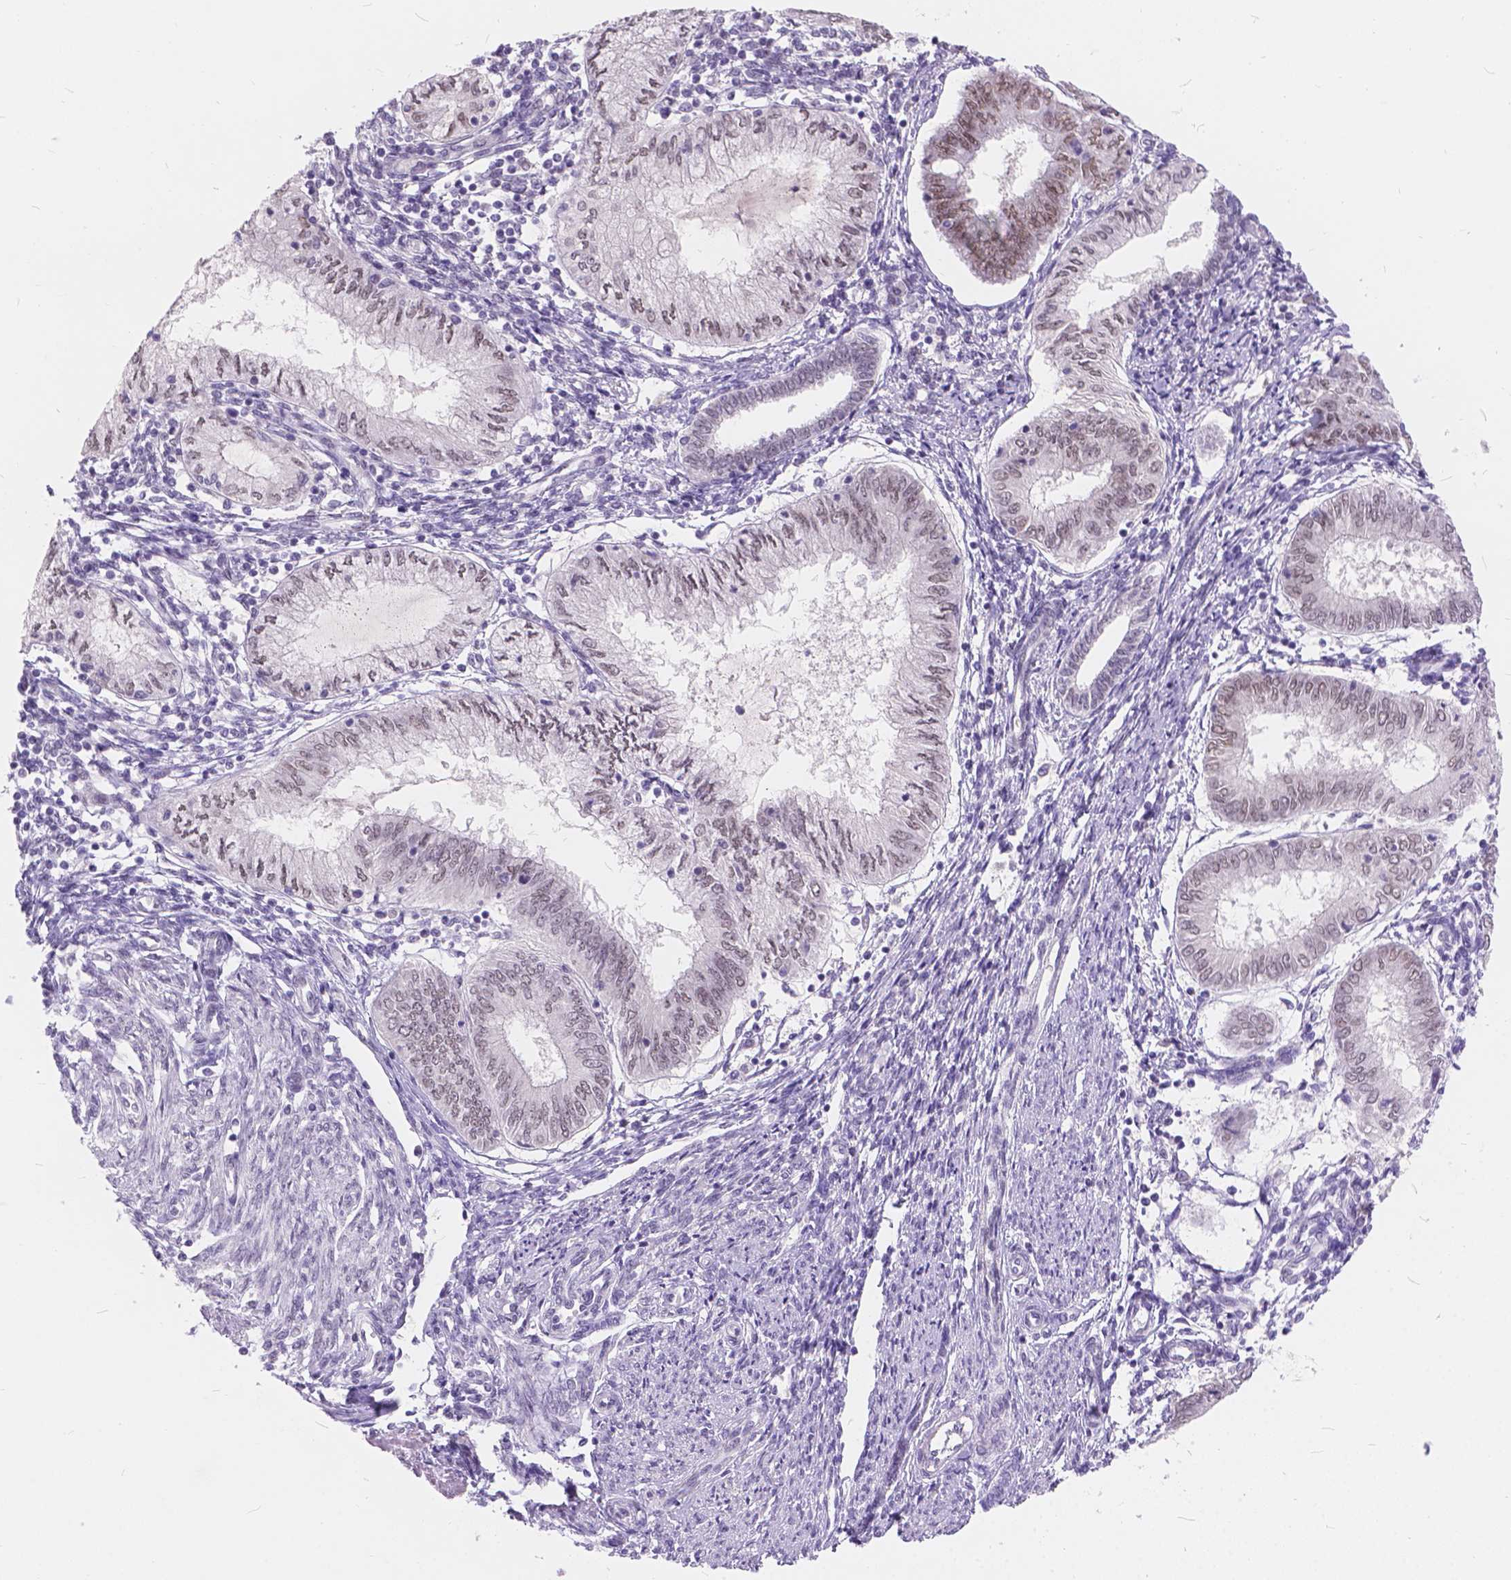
{"staining": {"intensity": "weak", "quantity": ">75%", "location": "nuclear"}, "tissue": "endometrial cancer", "cell_type": "Tumor cells", "image_type": "cancer", "snomed": [{"axis": "morphology", "description": "Adenocarcinoma, NOS"}, {"axis": "topography", "description": "Endometrium"}], "caption": "This is an image of IHC staining of adenocarcinoma (endometrial), which shows weak staining in the nuclear of tumor cells.", "gene": "FAM53A", "patient": {"sex": "female", "age": 68}}